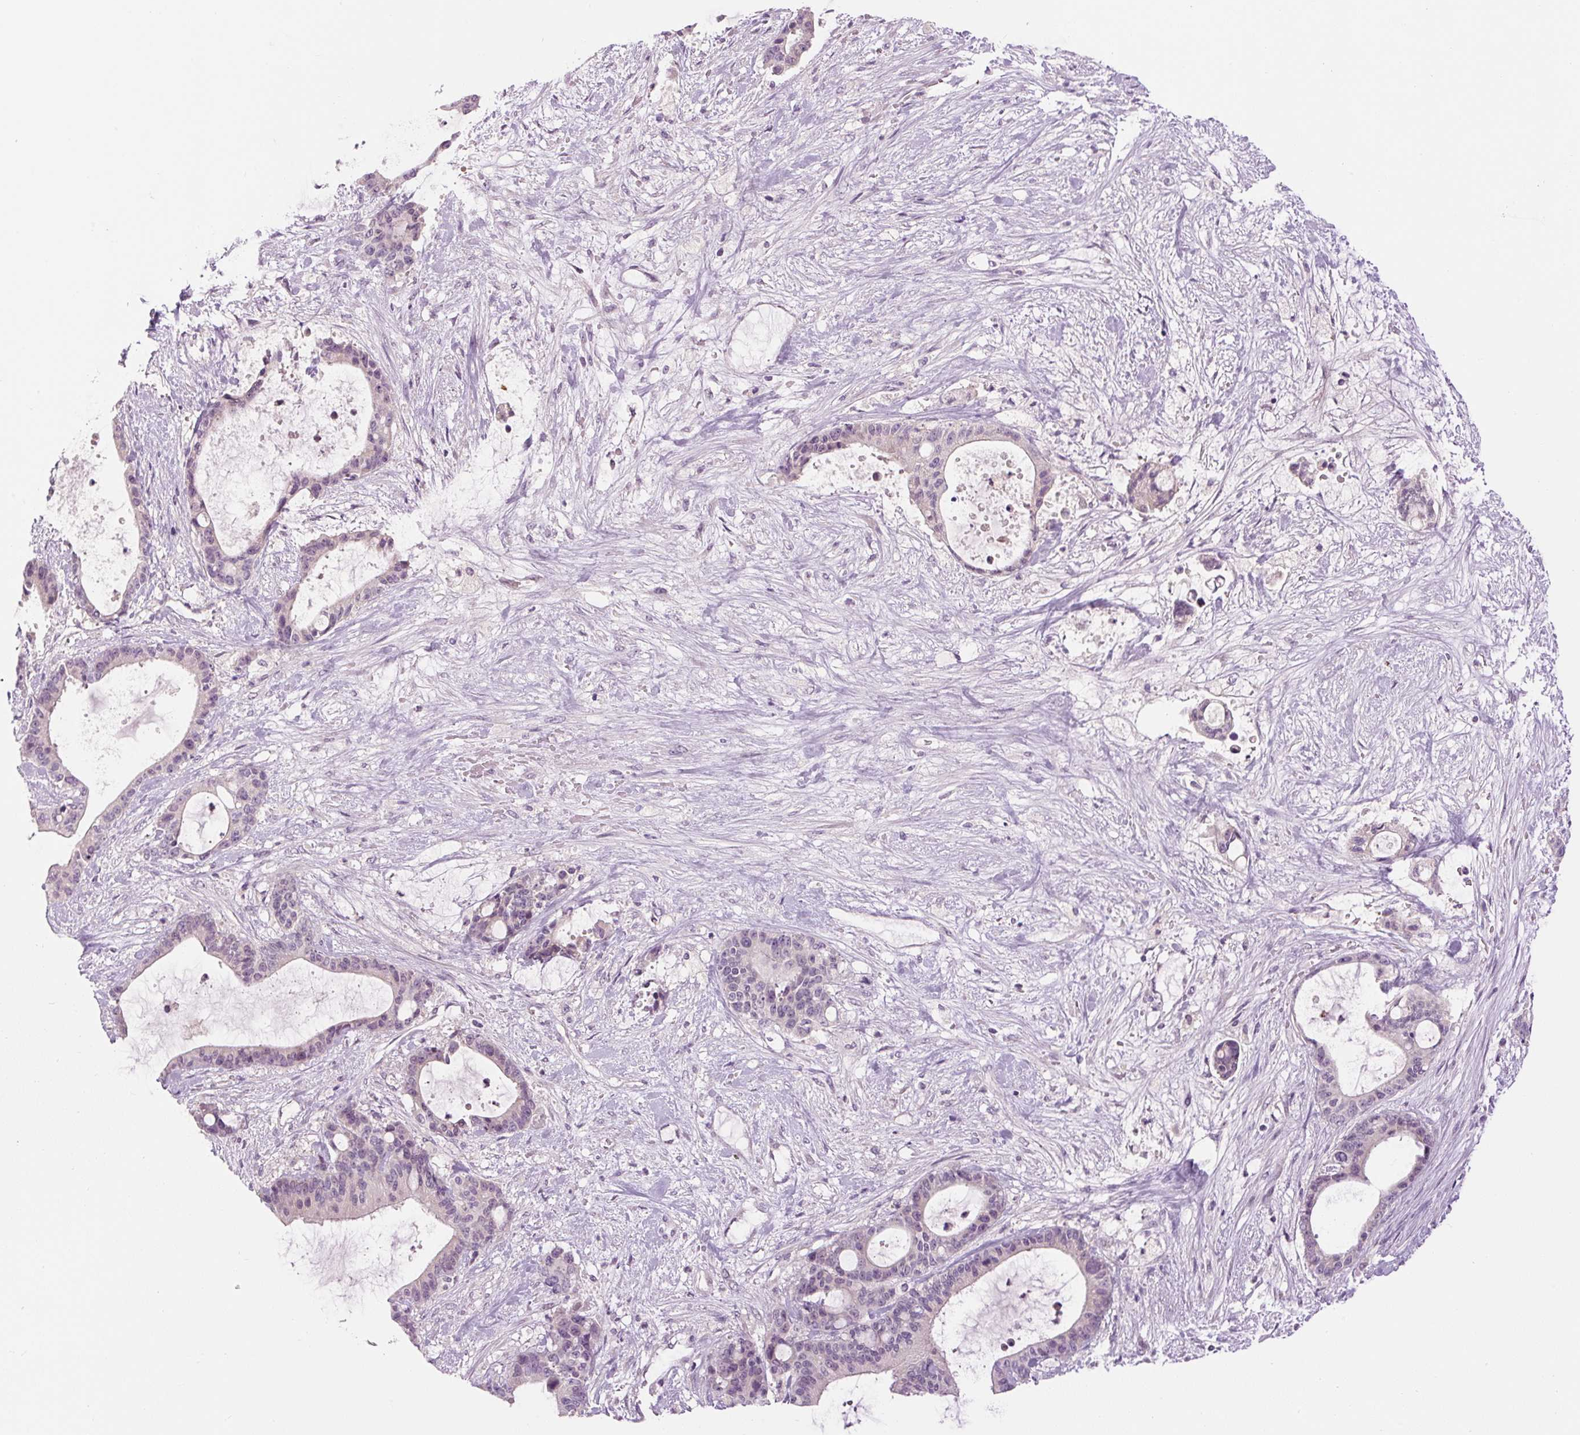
{"staining": {"intensity": "negative", "quantity": "none", "location": "none"}, "tissue": "liver cancer", "cell_type": "Tumor cells", "image_type": "cancer", "snomed": [{"axis": "morphology", "description": "Normal tissue, NOS"}, {"axis": "morphology", "description": "Cholangiocarcinoma"}, {"axis": "topography", "description": "Liver"}, {"axis": "topography", "description": "Peripheral nerve tissue"}], "caption": "An immunohistochemistry (IHC) histopathology image of cholangiocarcinoma (liver) is shown. There is no staining in tumor cells of cholangiocarcinoma (liver).", "gene": "FABP7", "patient": {"sex": "female", "age": 73}}